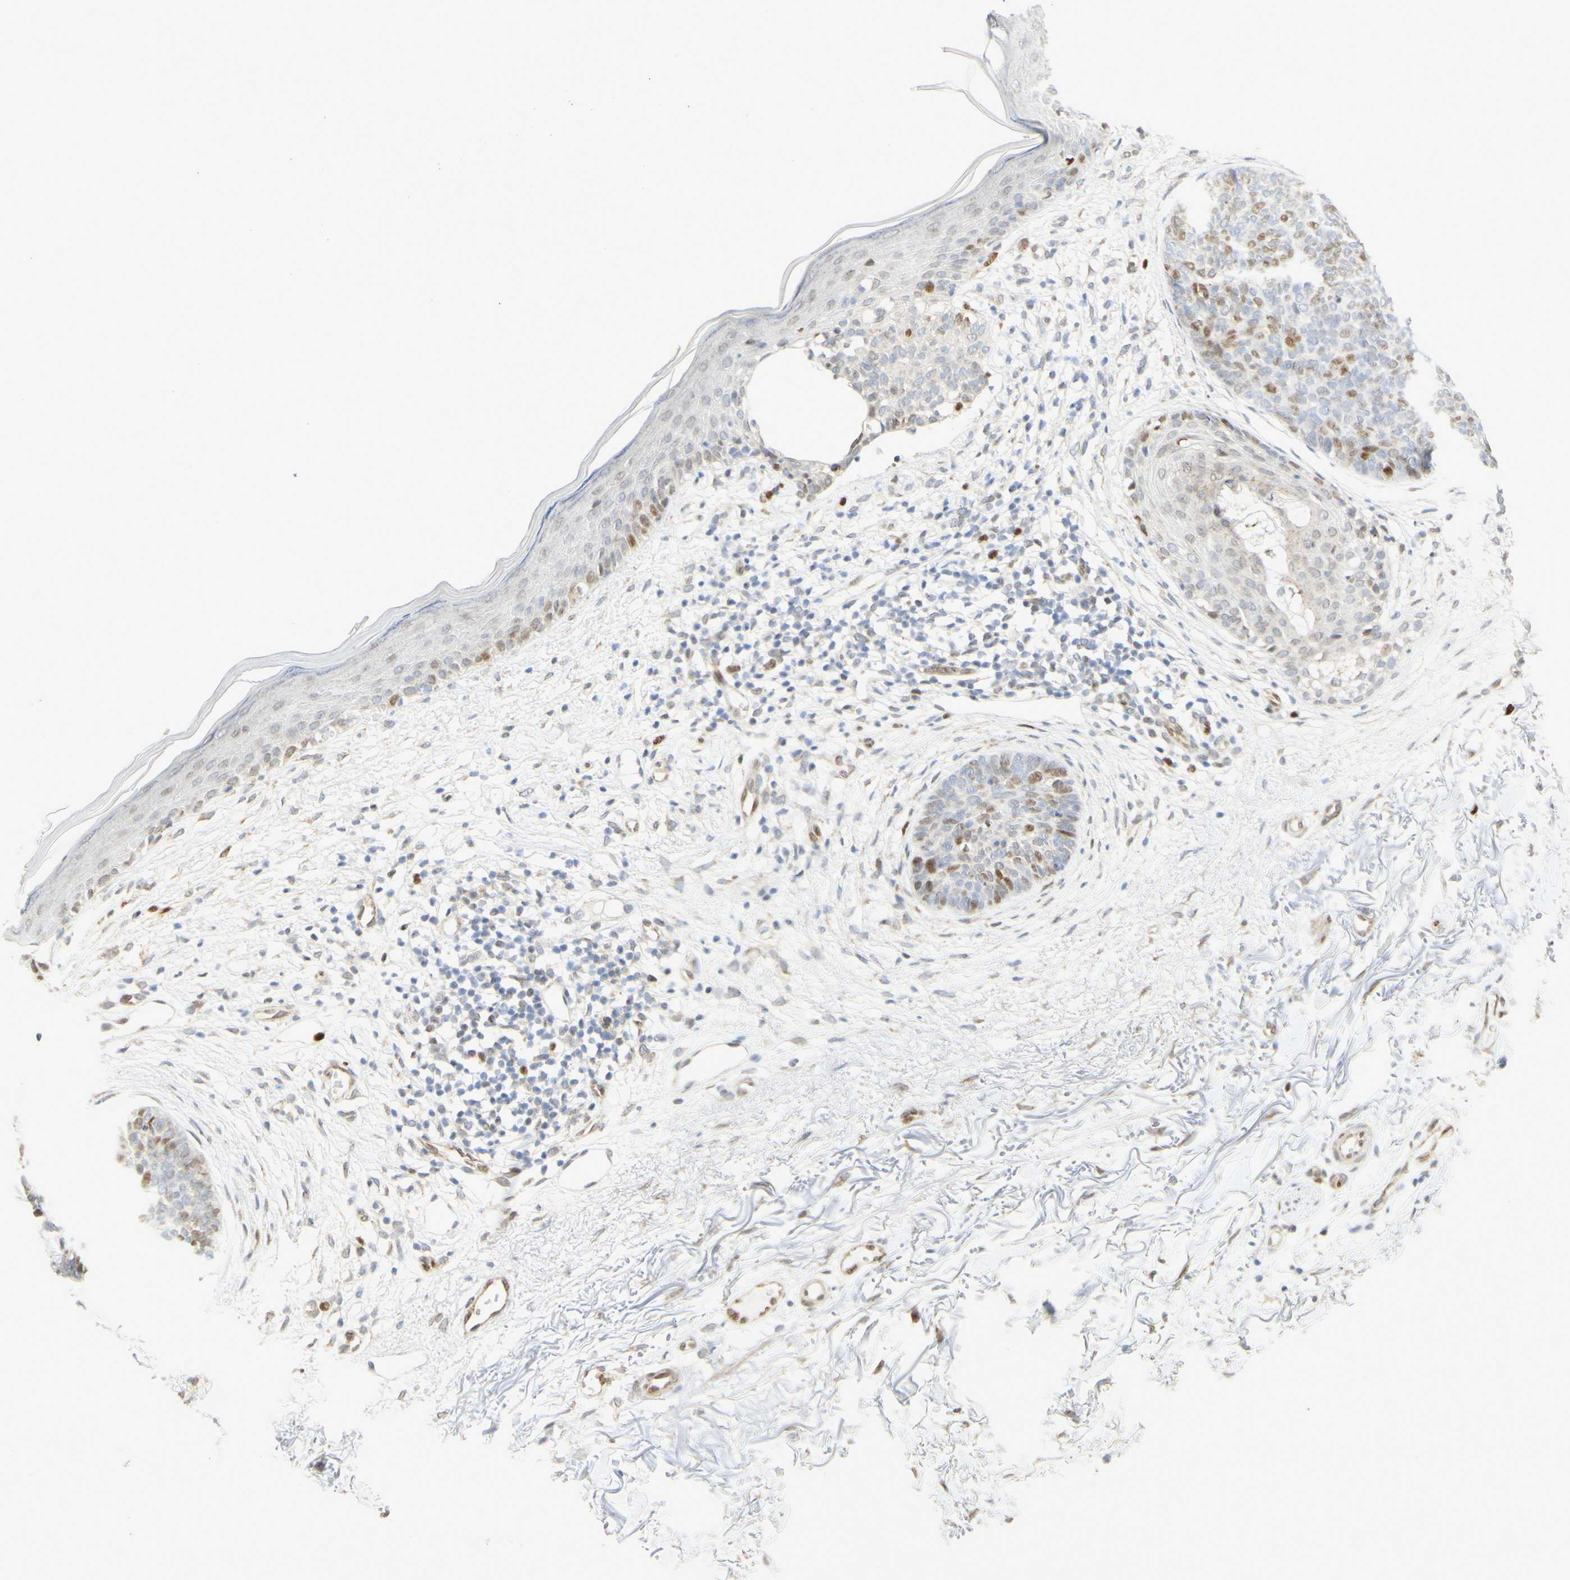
{"staining": {"intensity": "moderate", "quantity": "25%-75%", "location": "nuclear"}, "tissue": "skin cancer", "cell_type": "Tumor cells", "image_type": "cancer", "snomed": [{"axis": "morphology", "description": "Basal cell carcinoma"}, {"axis": "topography", "description": "Skin"}], "caption": "High-power microscopy captured an immunohistochemistry (IHC) photomicrograph of skin cancer, revealing moderate nuclear staining in approximately 25%-75% of tumor cells. The staining was performed using DAB, with brown indicating positive protein expression. Nuclei are stained blue with hematoxylin.", "gene": "E2F1", "patient": {"sex": "female", "age": 70}}